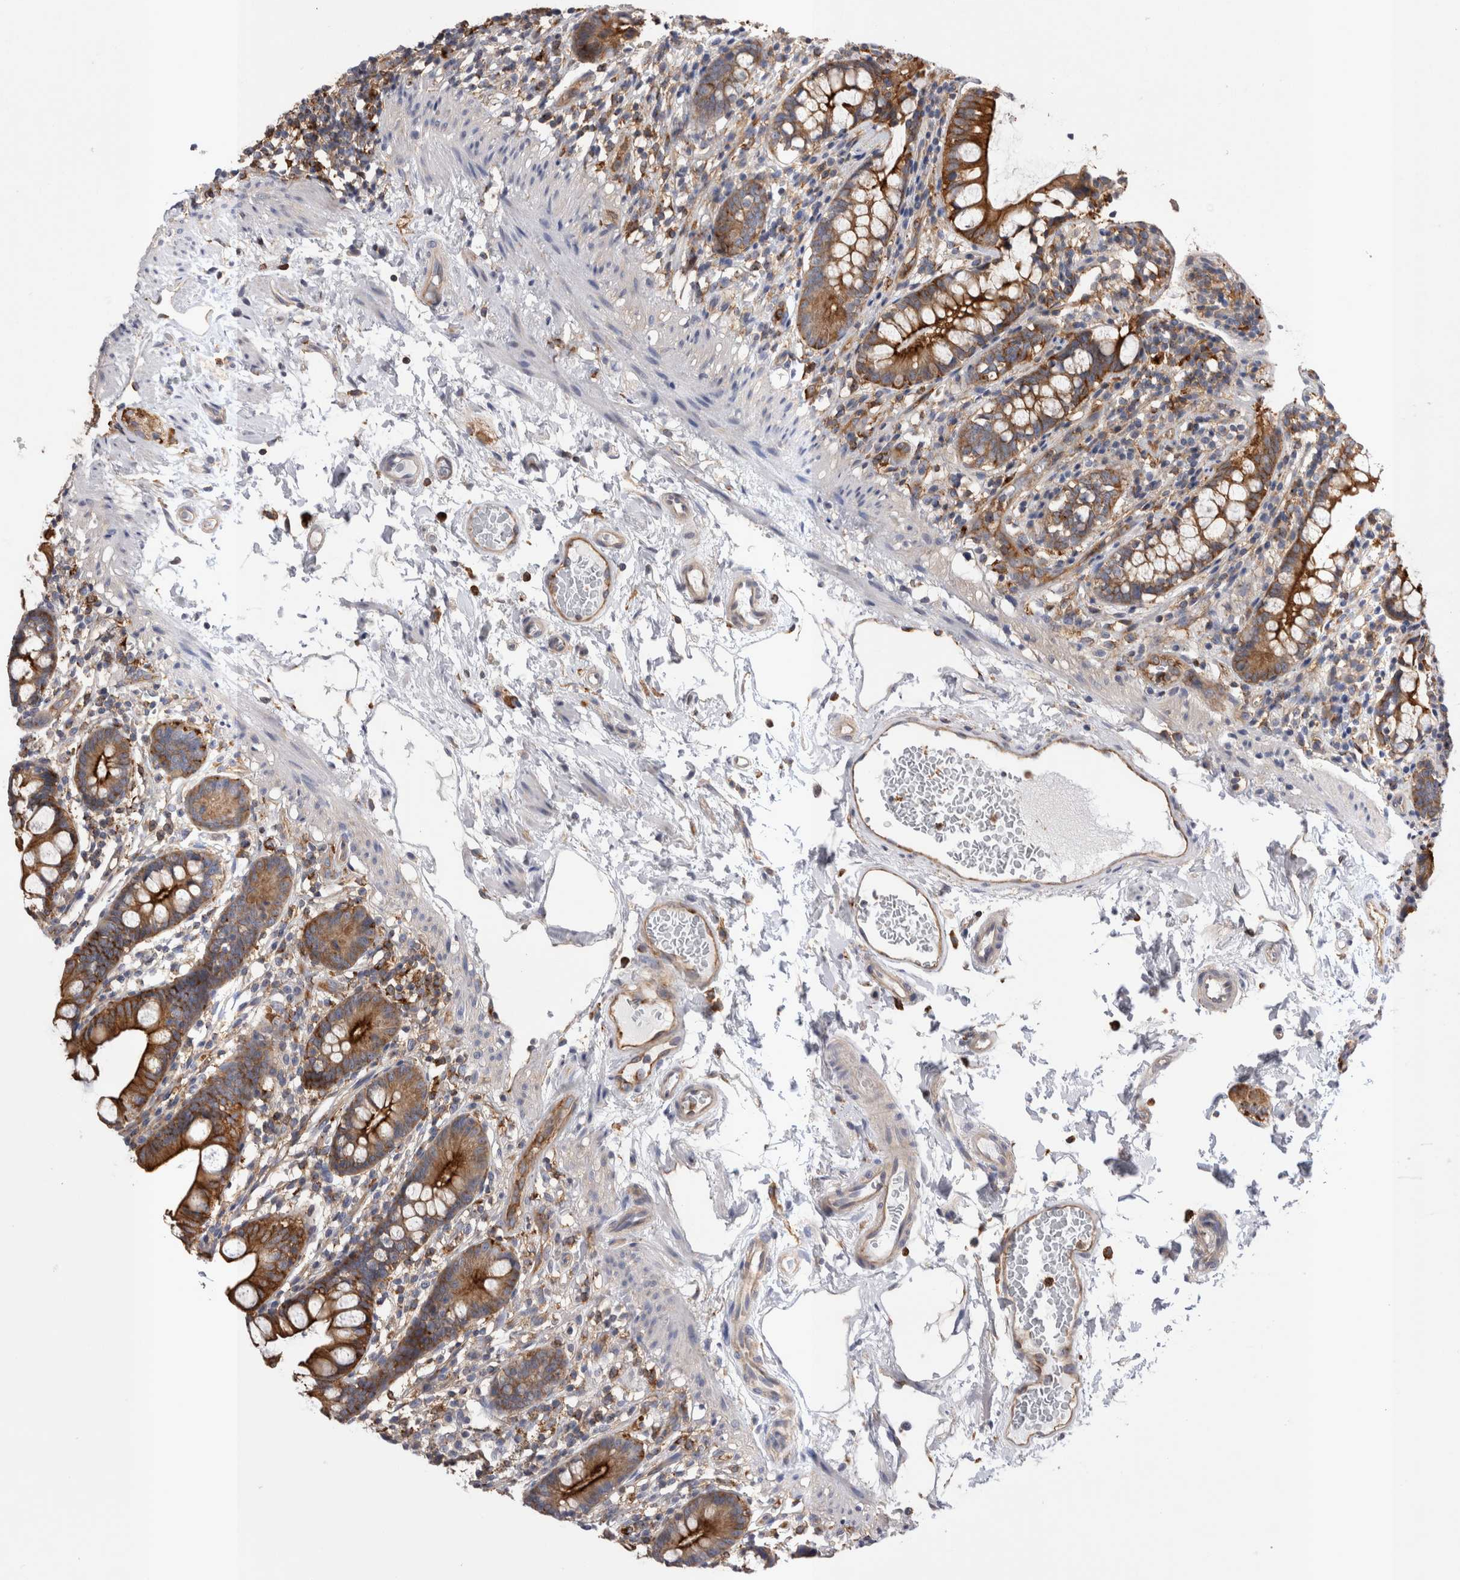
{"staining": {"intensity": "strong", "quantity": ">75%", "location": "cytoplasmic/membranous"}, "tissue": "small intestine", "cell_type": "Glandular cells", "image_type": "normal", "snomed": [{"axis": "morphology", "description": "Normal tissue, NOS"}, {"axis": "topography", "description": "Small intestine"}], "caption": "A high-resolution histopathology image shows immunohistochemistry (IHC) staining of normal small intestine, which exhibits strong cytoplasmic/membranous positivity in approximately >75% of glandular cells.", "gene": "RAB11FIP1", "patient": {"sex": "female", "age": 84}}